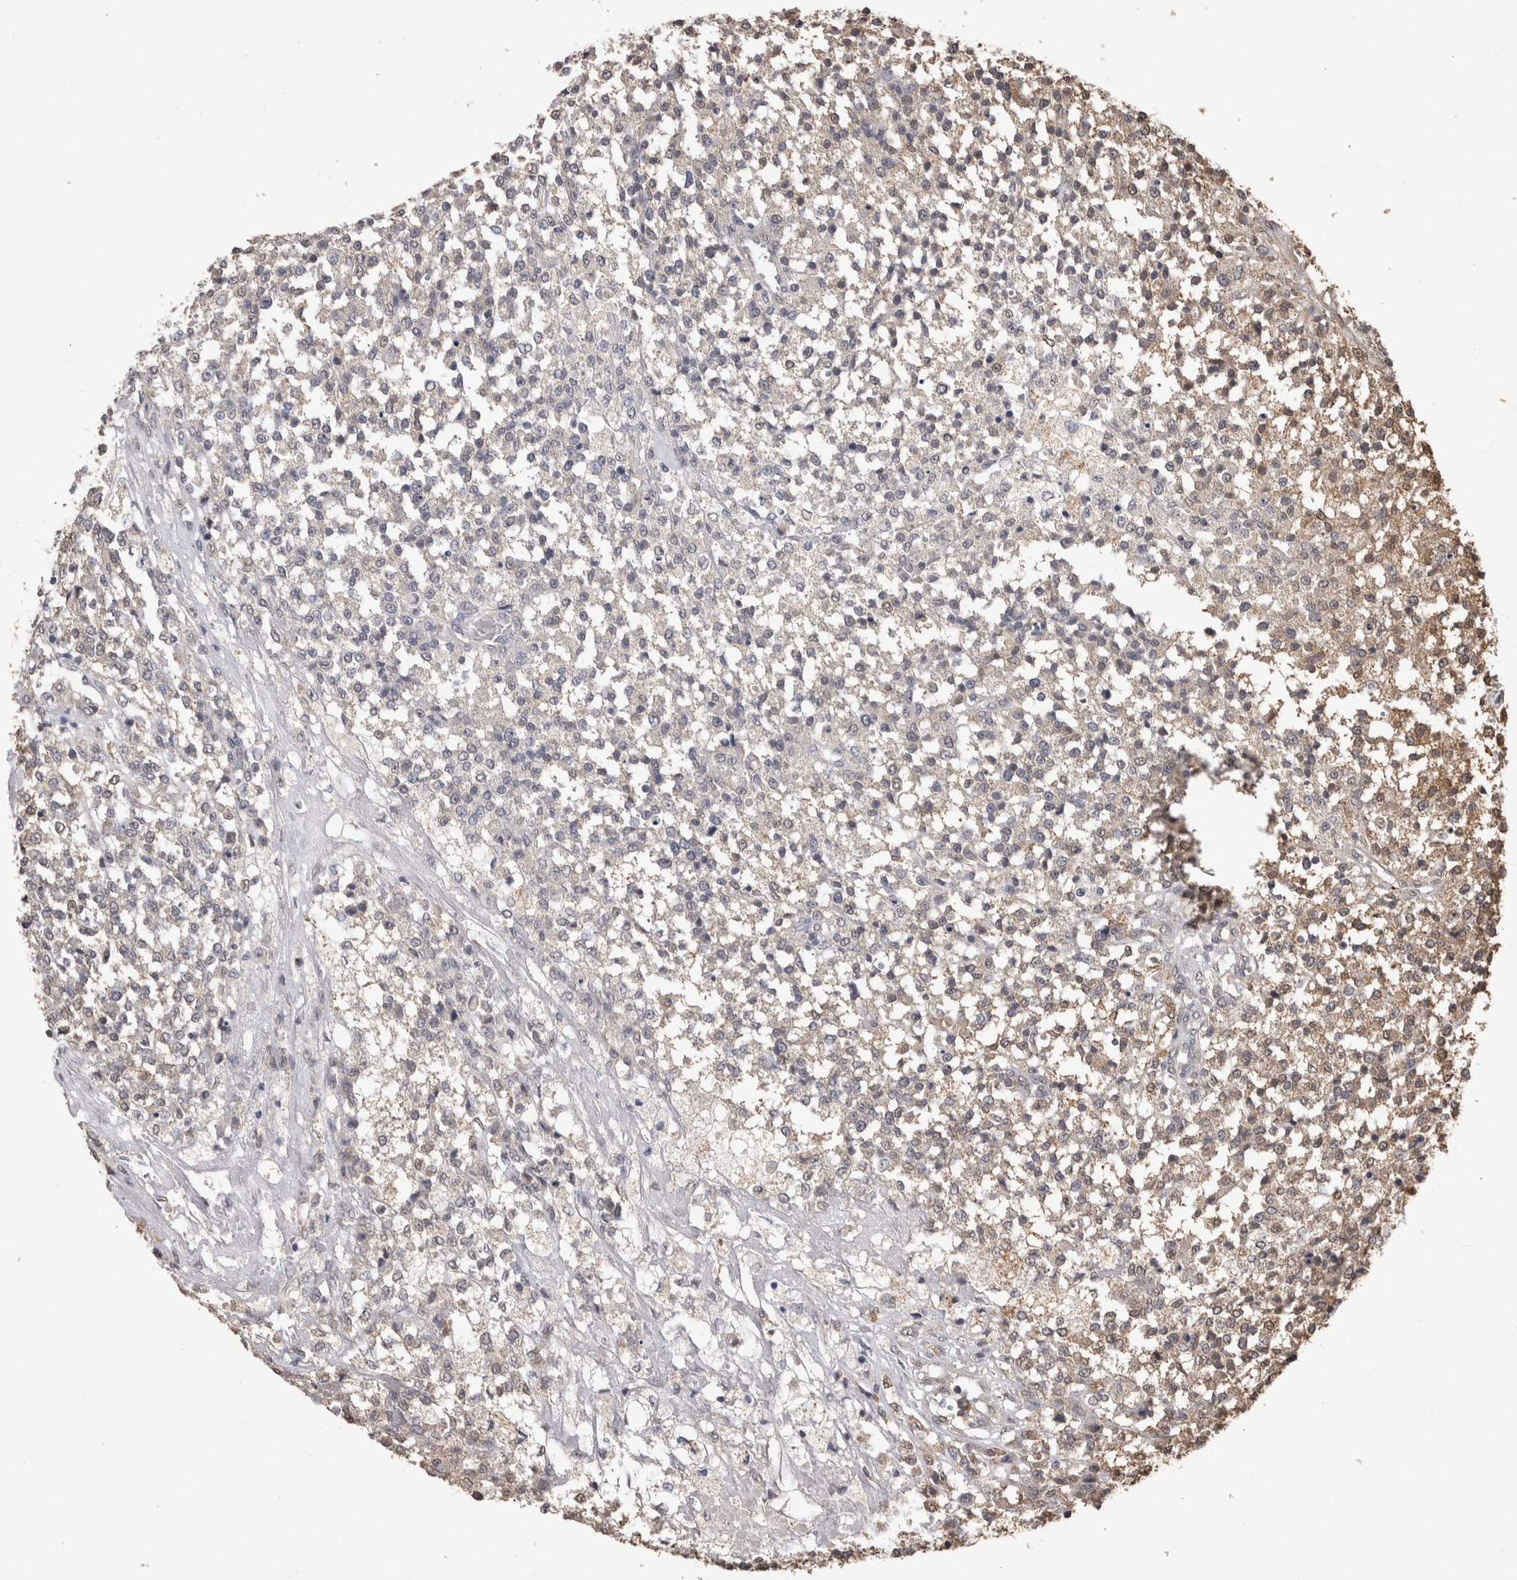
{"staining": {"intensity": "weak", "quantity": "<25%", "location": "cytoplasmic/membranous"}, "tissue": "testis cancer", "cell_type": "Tumor cells", "image_type": "cancer", "snomed": [{"axis": "morphology", "description": "Seminoma, NOS"}, {"axis": "topography", "description": "Testis"}], "caption": "There is no significant positivity in tumor cells of testis cancer.", "gene": "SOCS5", "patient": {"sex": "male", "age": 59}}